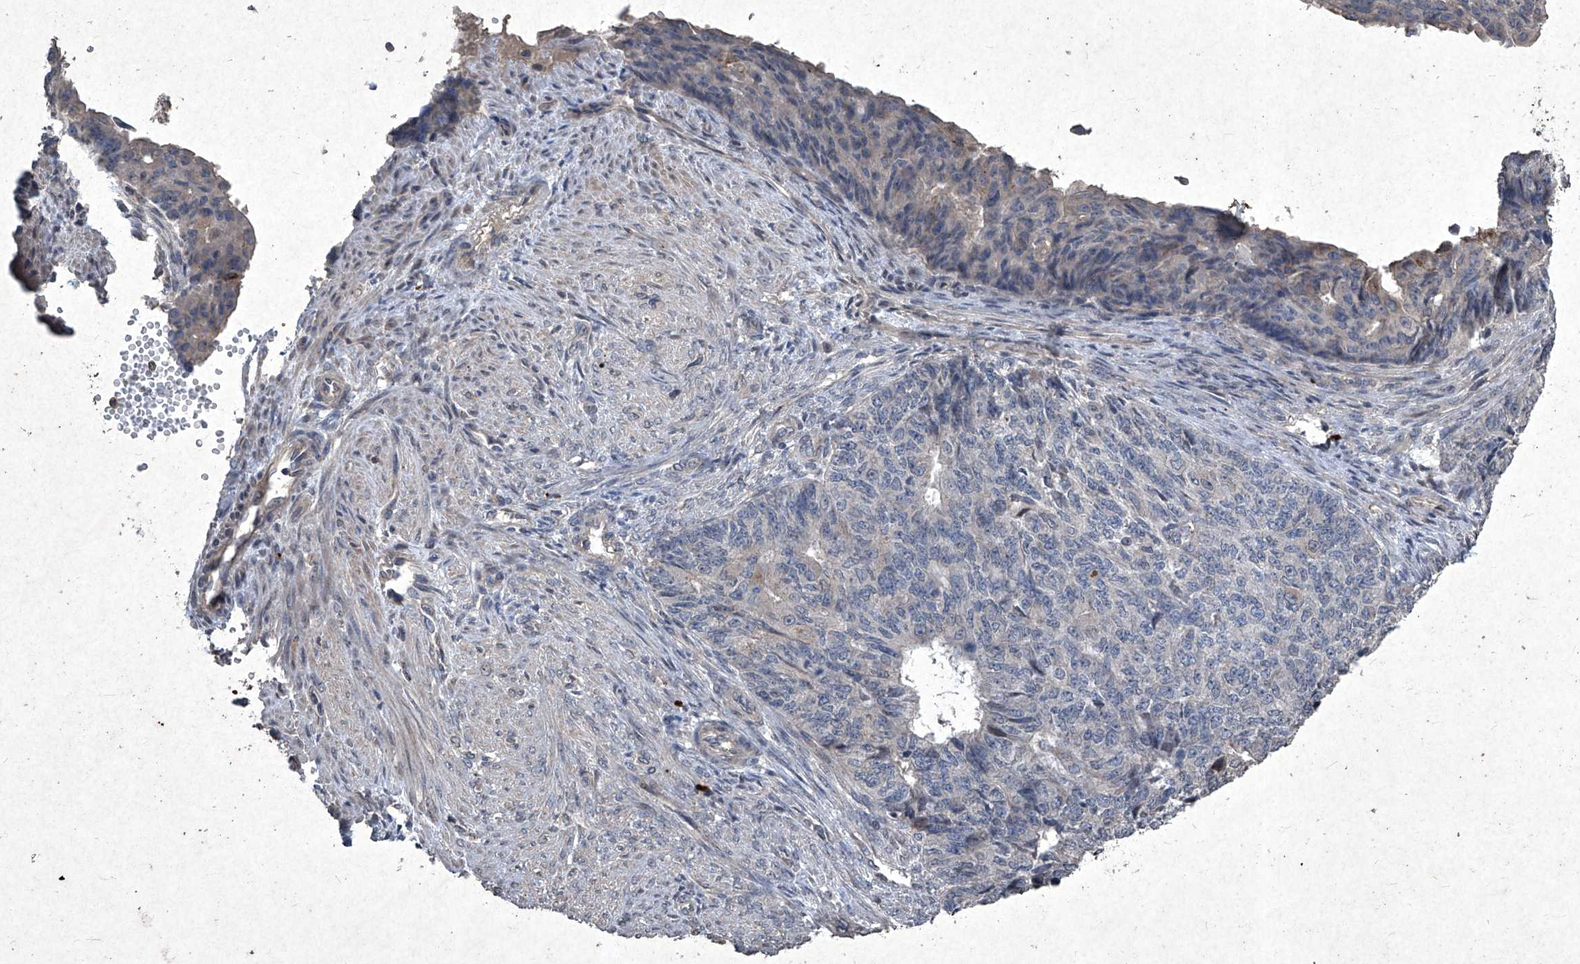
{"staining": {"intensity": "negative", "quantity": "none", "location": "none"}, "tissue": "endometrial cancer", "cell_type": "Tumor cells", "image_type": "cancer", "snomed": [{"axis": "morphology", "description": "Adenocarcinoma, NOS"}, {"axis": "topography", "description": "Endometrium"}], "caption": "This is a photomicrograph of immunohistochemistry (IHC) staining of endometrial cancer (adenocarcinoma), which shows no positivity in tumor cells.", "gene": "MED16", "patient": {"sex": "female", "age": 32}}